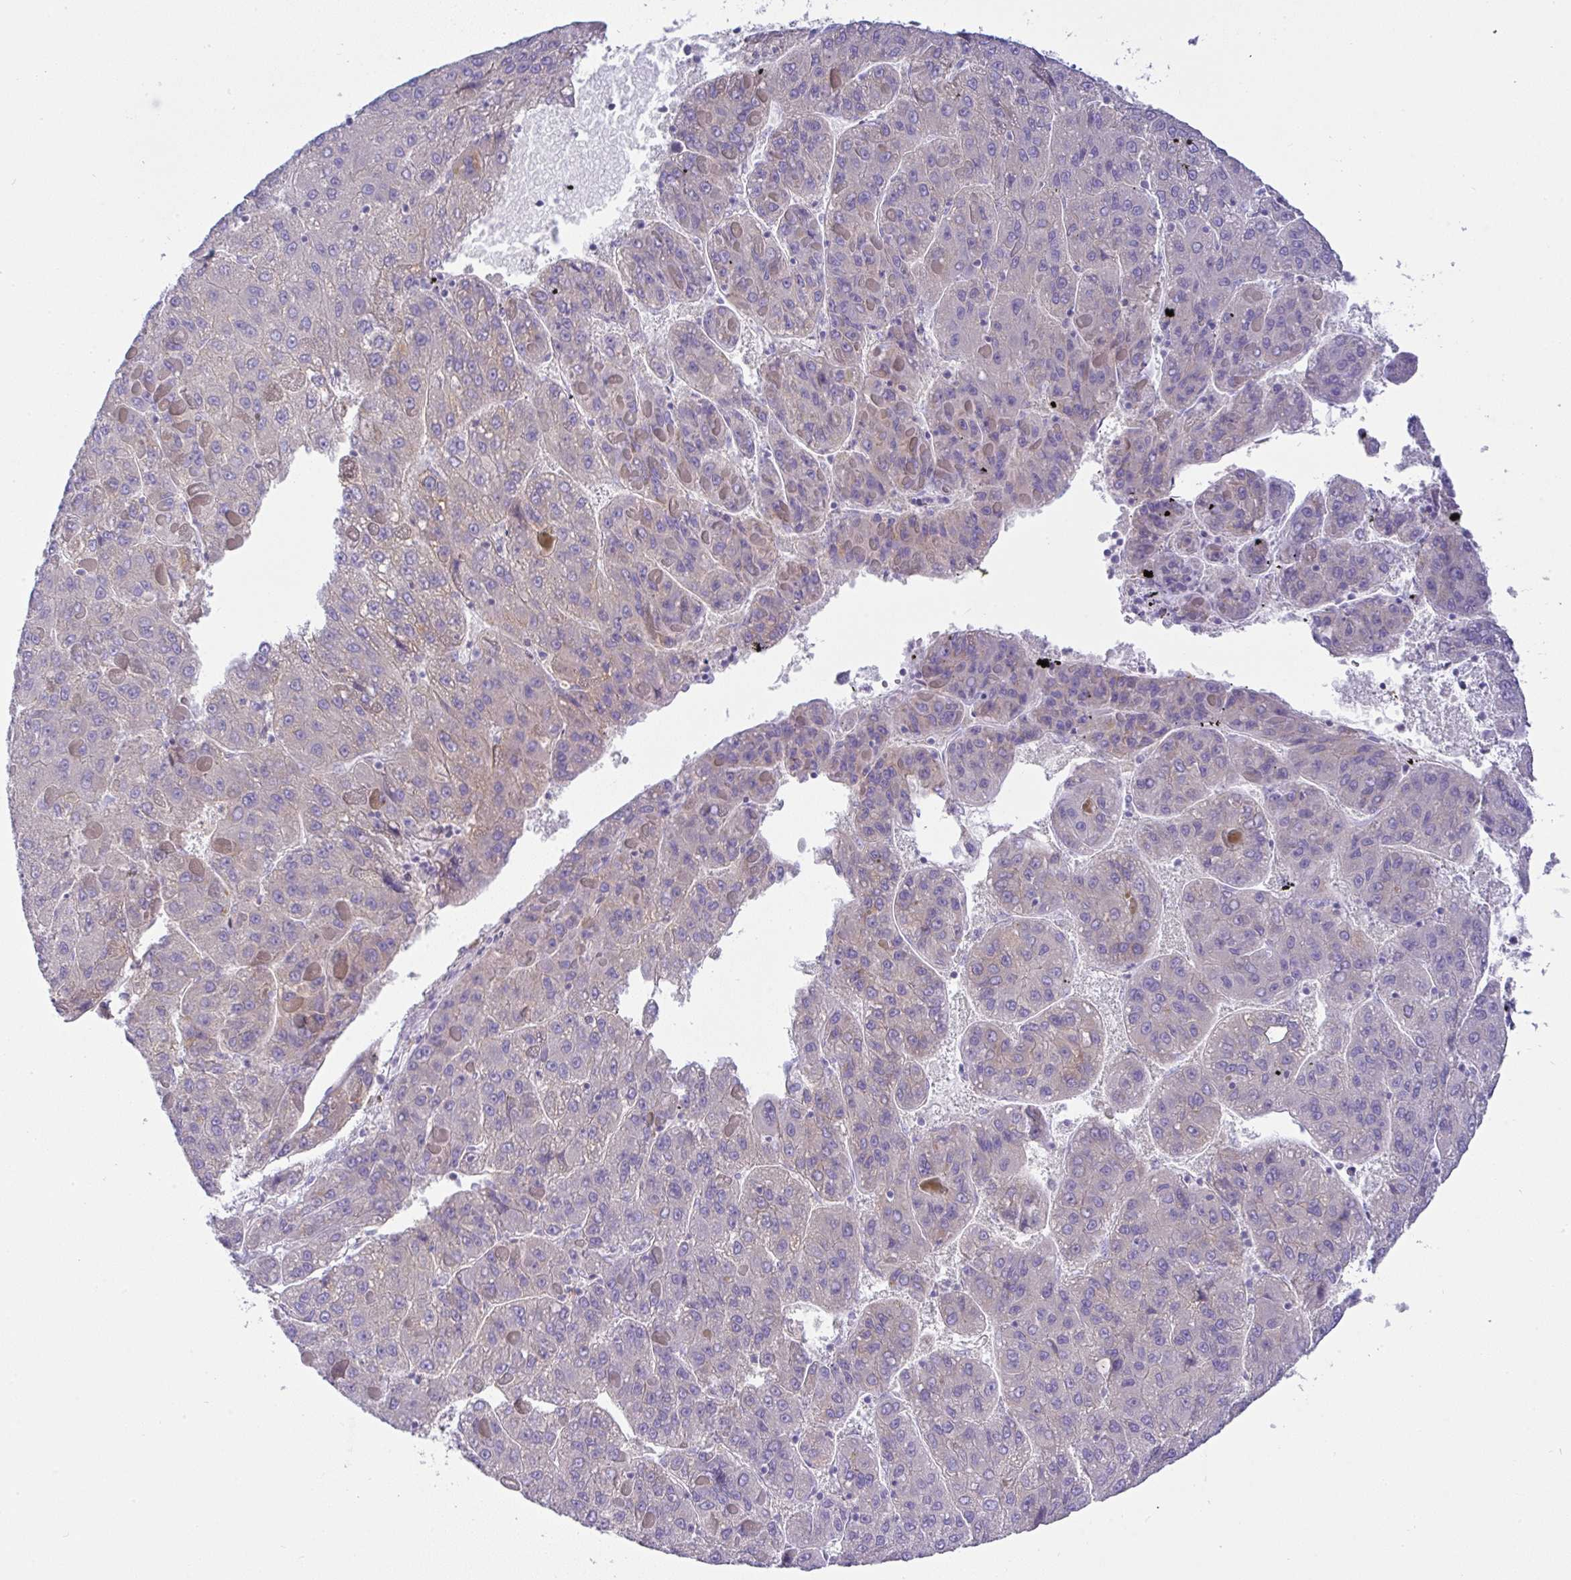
{"staining": {"intensity": "negative", "quantity": "none", "location": "none"}, "tissue": "liver cancer", "cell_type": "Tumor cells", "image_type": "cancer", "snomed": [{"axis": "morphology", "description": "Carcinoma, Hepatocellular, NOS"}, {"axis": "topography", "description": "Liver"}], "caption": "Immunohistochemistry photomicrograph of neoplastic tissue: human hepatocellular carcinoma (liver) stained with DAB (3,3'-diaminobenzidine) reveals no significant protein expression in tumor cells.", "gene": "FAM177A1", "patient": {"sex": "female", "age": 82}}